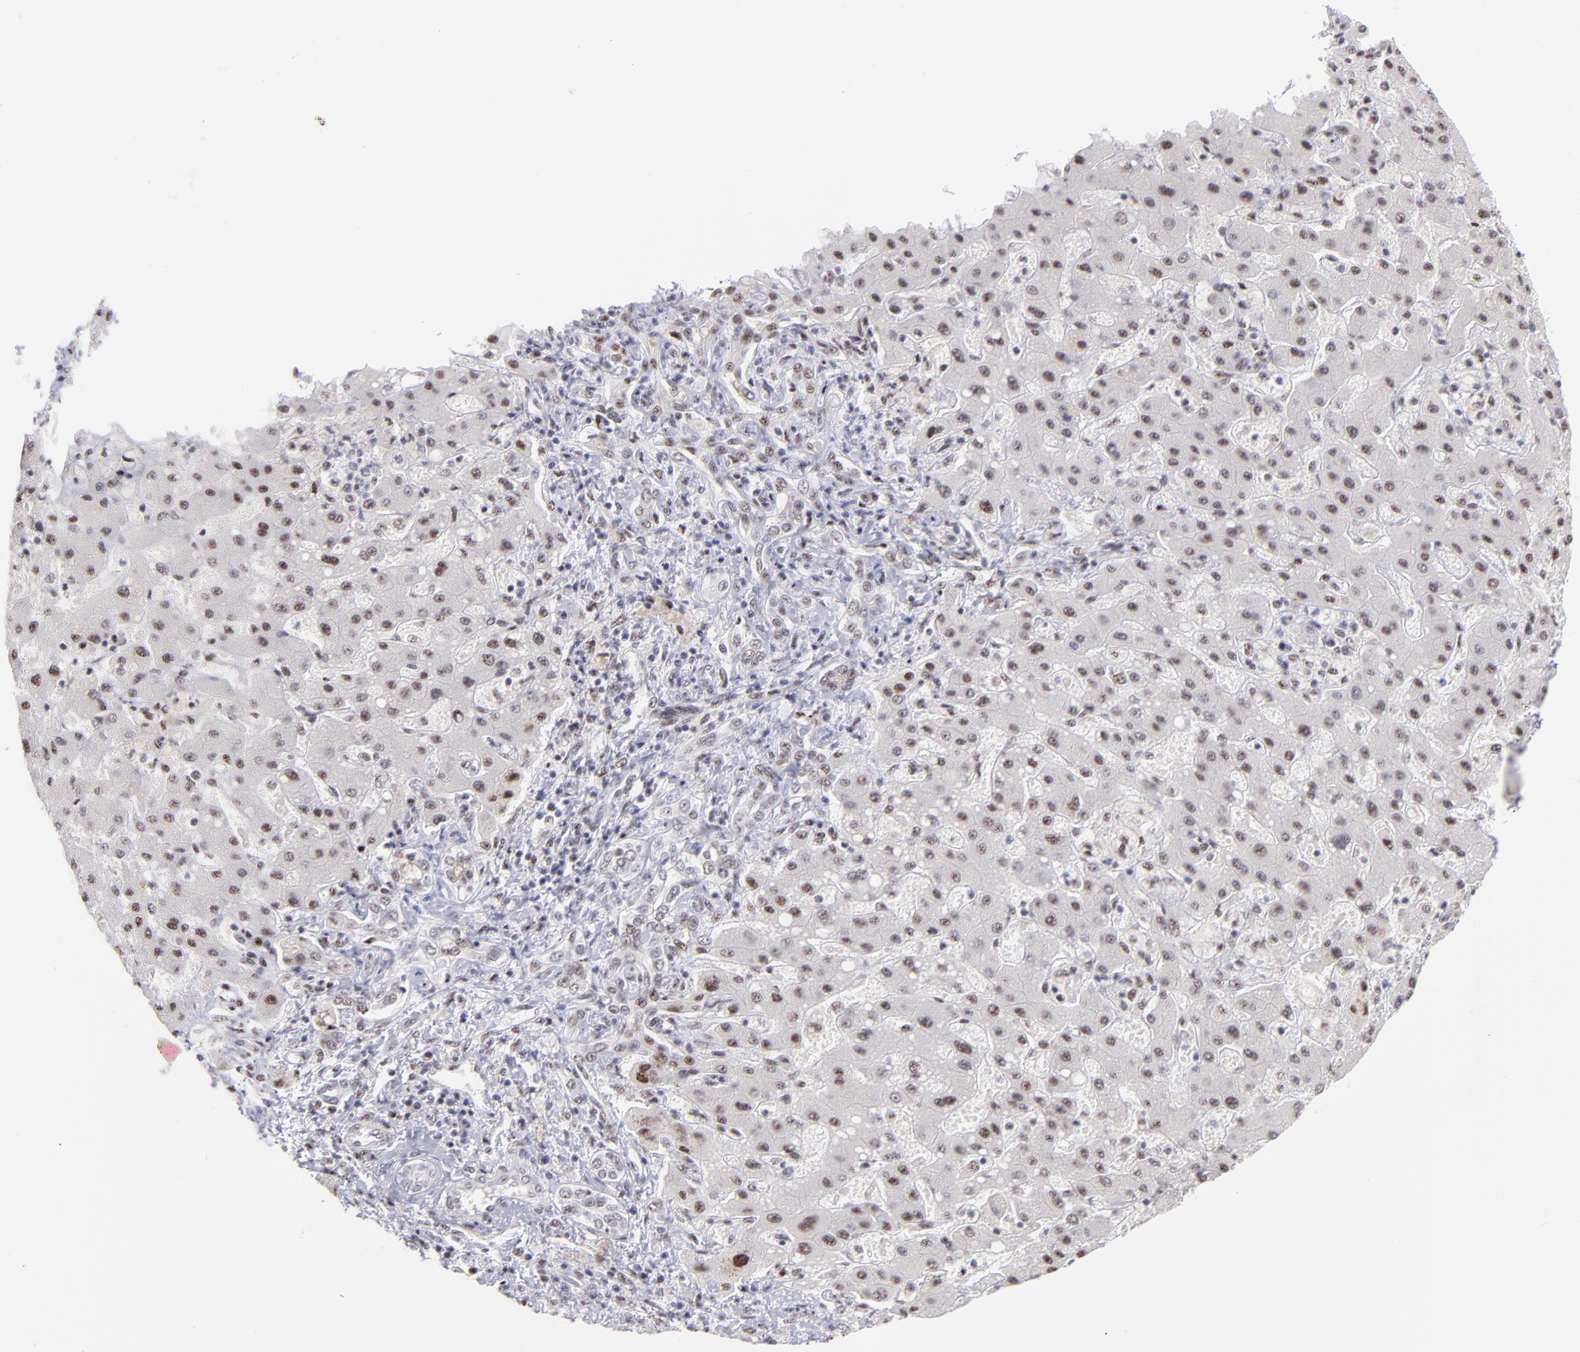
{"staining": {"intensity": "moderate", "quantity": ">75%", "location": "nuclear"}, "tissue": "liver cancer", "cell_type": "Tumor cells", "image_type": "cancer", "snomed": [{"axis": "morphology", "description": "Cholangiocarcinoma"}, {"axis": "topography", "description": "Liver"}], "caption": "A brown stain labels moderate nuclear positivity of a protein in cholangiocarcinoma (liver) tumor cells. (brown staining indicates protein expression, while blue staining denotes nuclei).", "gene": "CDC25C", "patient": {"sex": "male", "age": 50}}